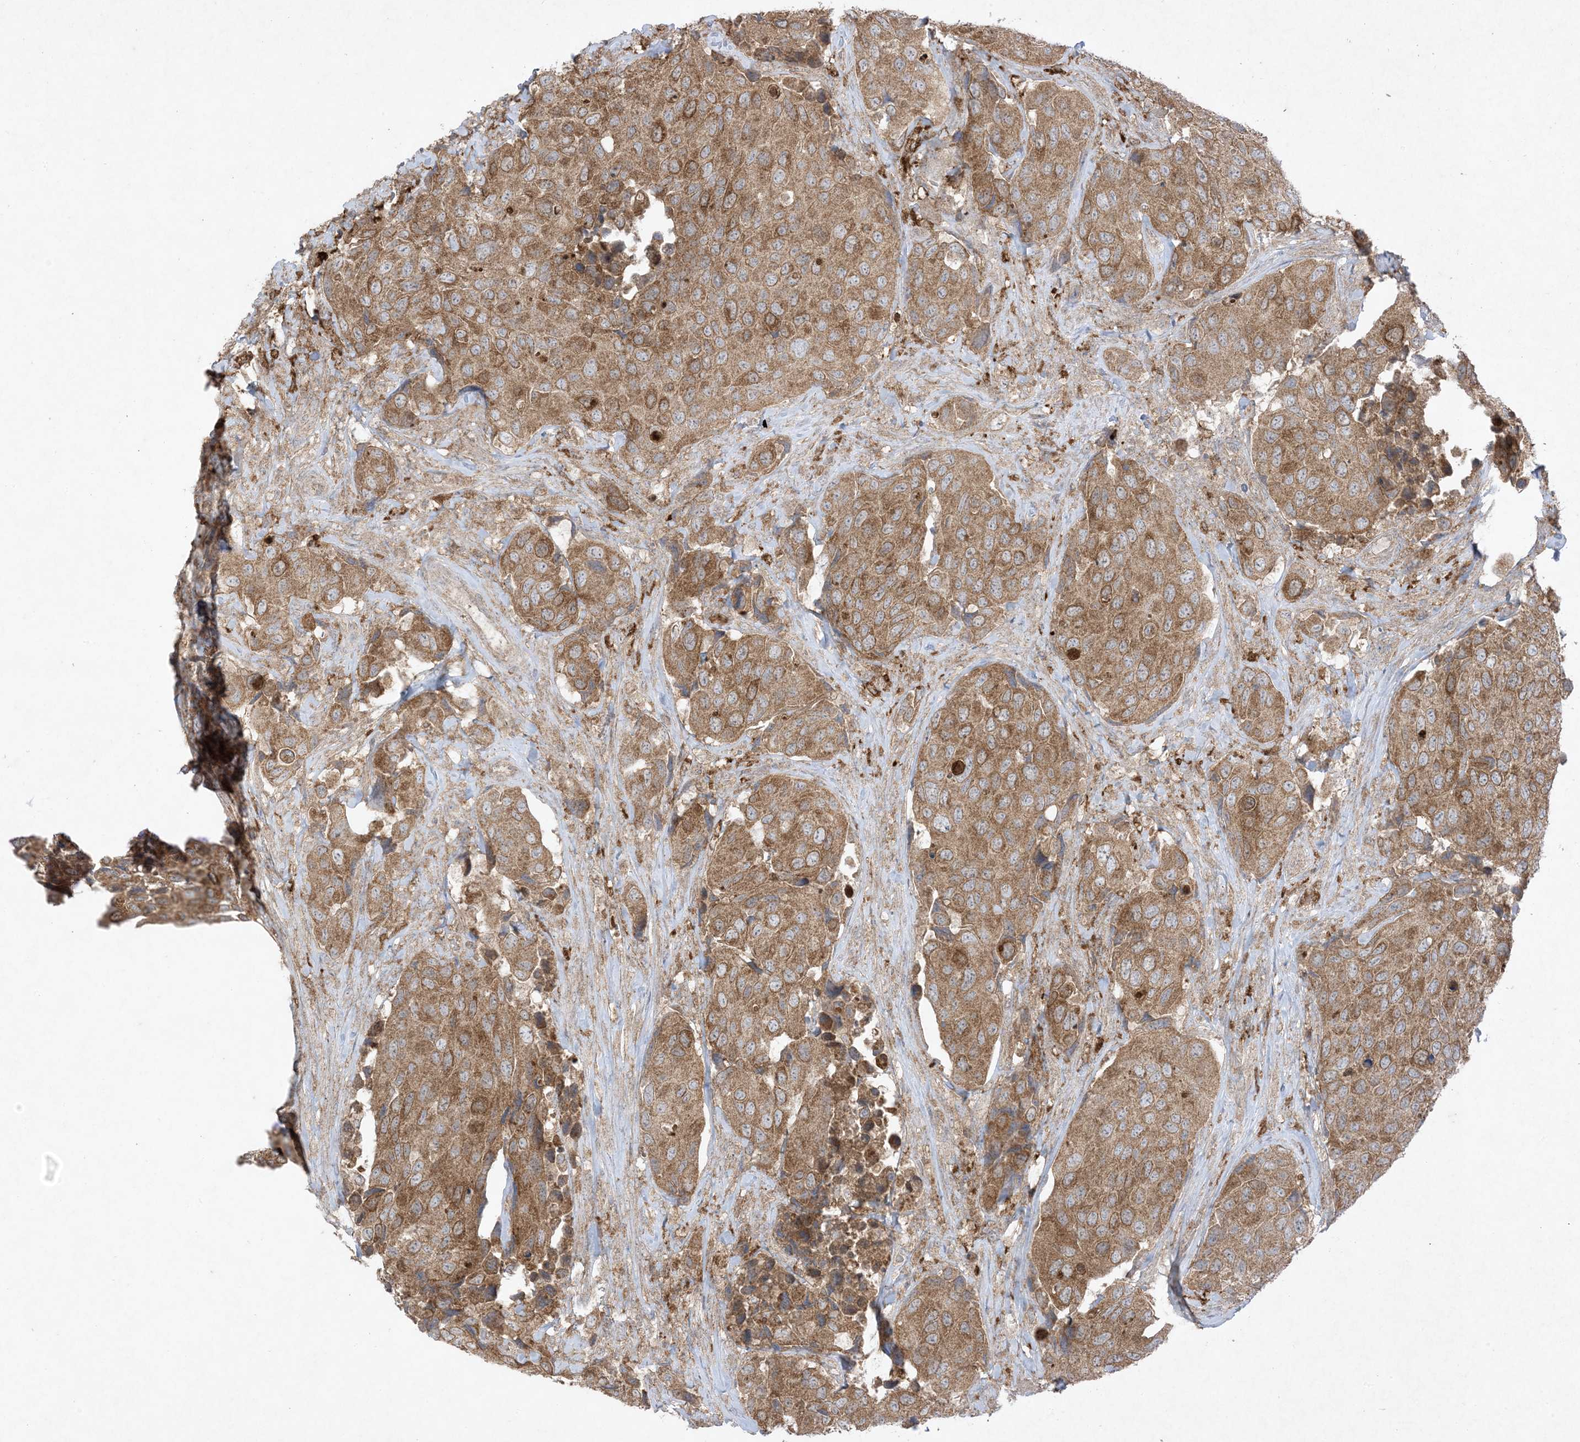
{"staining": {"intensity": "moderate", "quantity": ">75%", "location": "cytoplasmic/membranous"}, "tissue": "urothelial cancer", "cell_type": "Tumor cells", "image_type": "cancer", "snomed": [{"axis": "morphology", "description": "Urothelial carcinoma, High grade"}, {"axis": "topography", "description": "Urinary bladder"}], "caption": "Protein expression analysis of human urothelial carcinoma (high-grade) reveals moderate cytoplasmic/membranous staining in about >75% of tumor cells.", "gene": "UBE2C", "patient": {"sex": "male", "age": 74}}